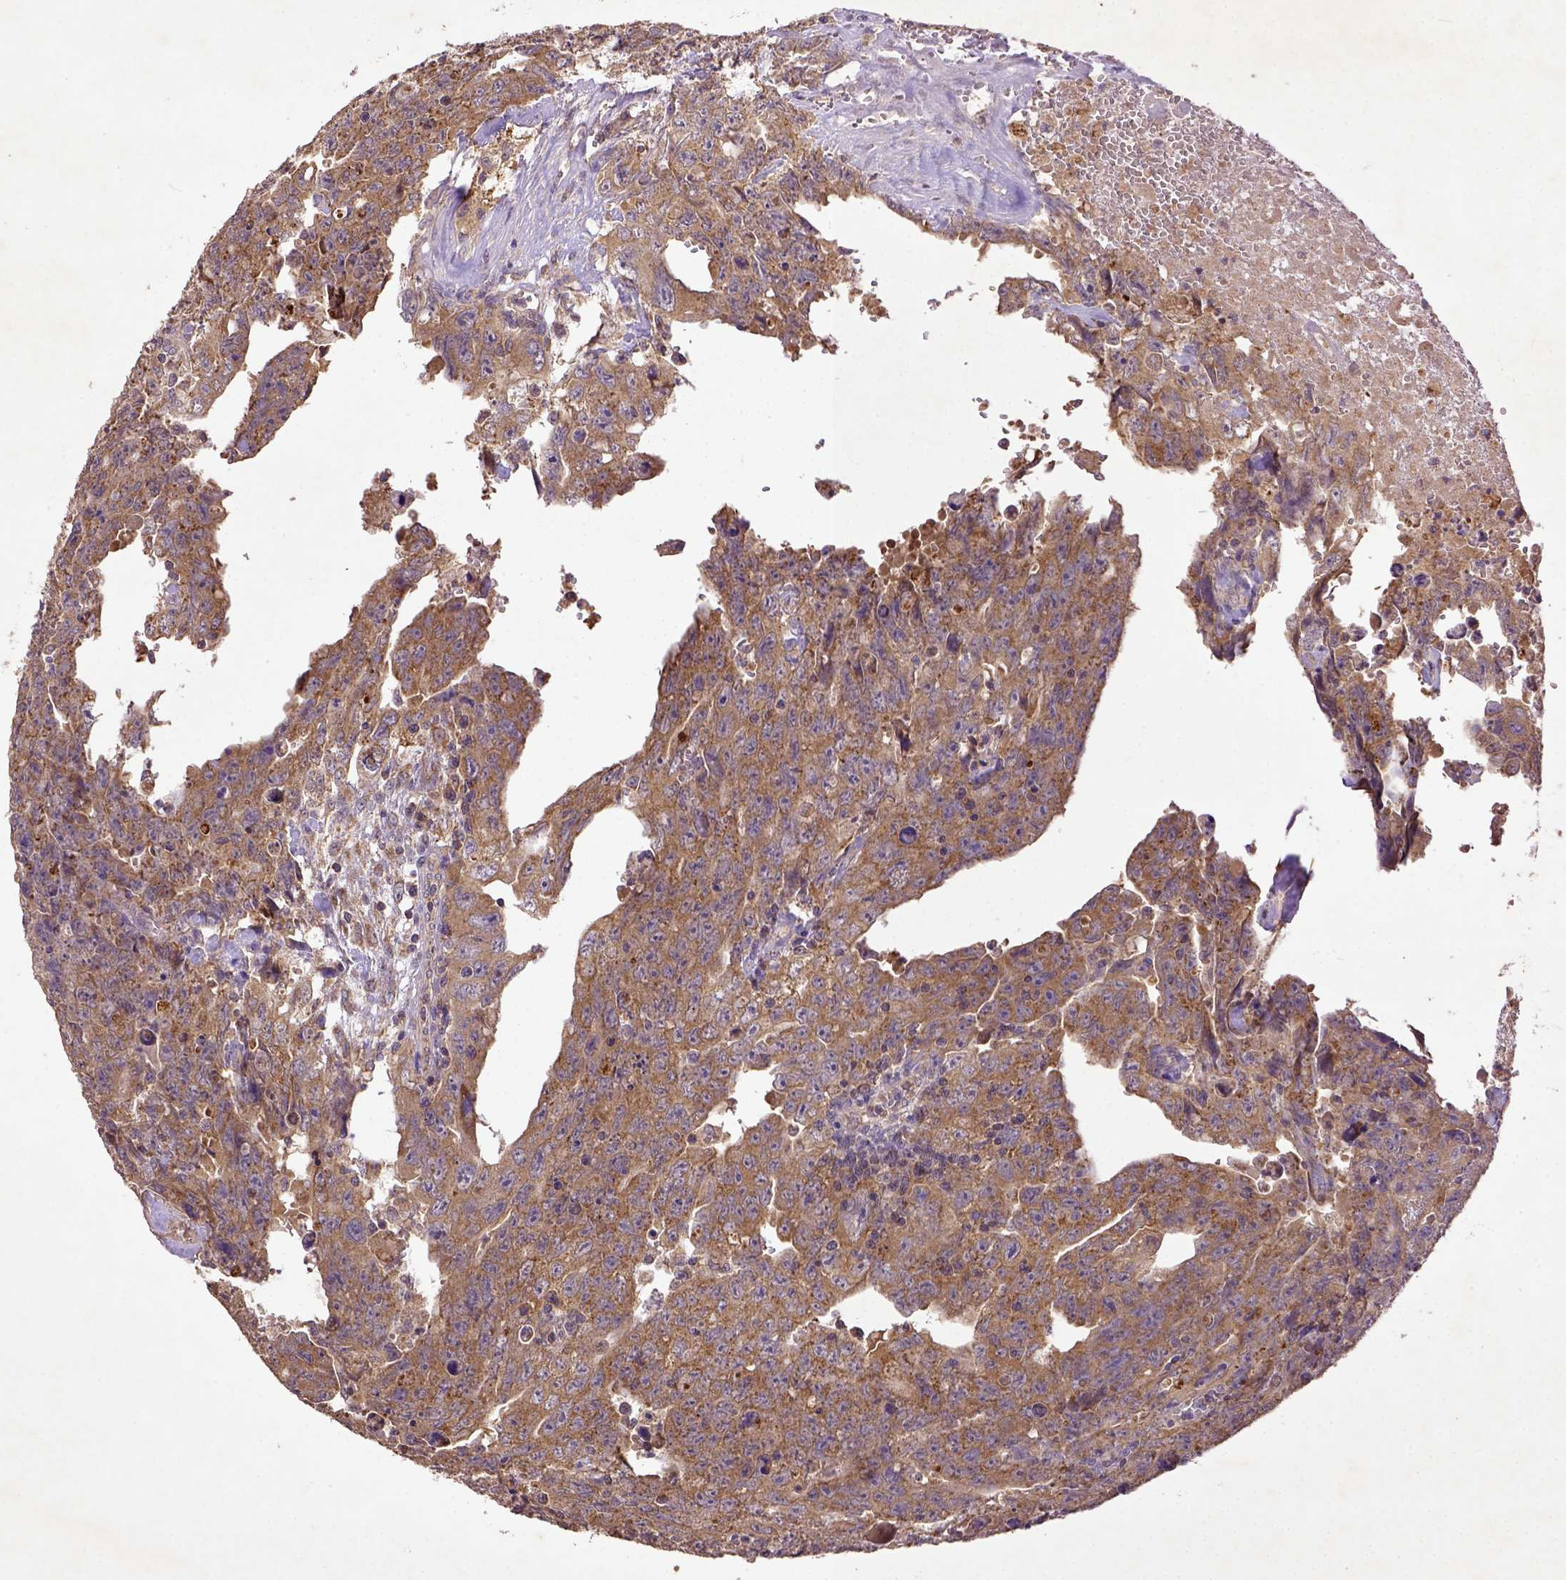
{"staining": {"intensity": "moderate", "quantity": ">75%", "location": "cytoplasmic/membranous"}, "tissue": "testis cancer", "cell_type": "Tumor cells", "image_type": "cancer", "snomed": [{"axis": "morphology", "description": "Carcinoma, Embryonal, NOS"}, {"axis": "topography", "description": "Testis"}], "caption": "The histopathology image exhibits immunohistochemical staining of embryonal carcinoma (testis). There is moderate cytoplasmic/membranous expression is seen in approximately >75% of tumor cells. (DAB = brown stain, brightfield microscopy at high magnification).", "gene": "MT-CO1", "patient": {"sex": "male", "age": 24}}